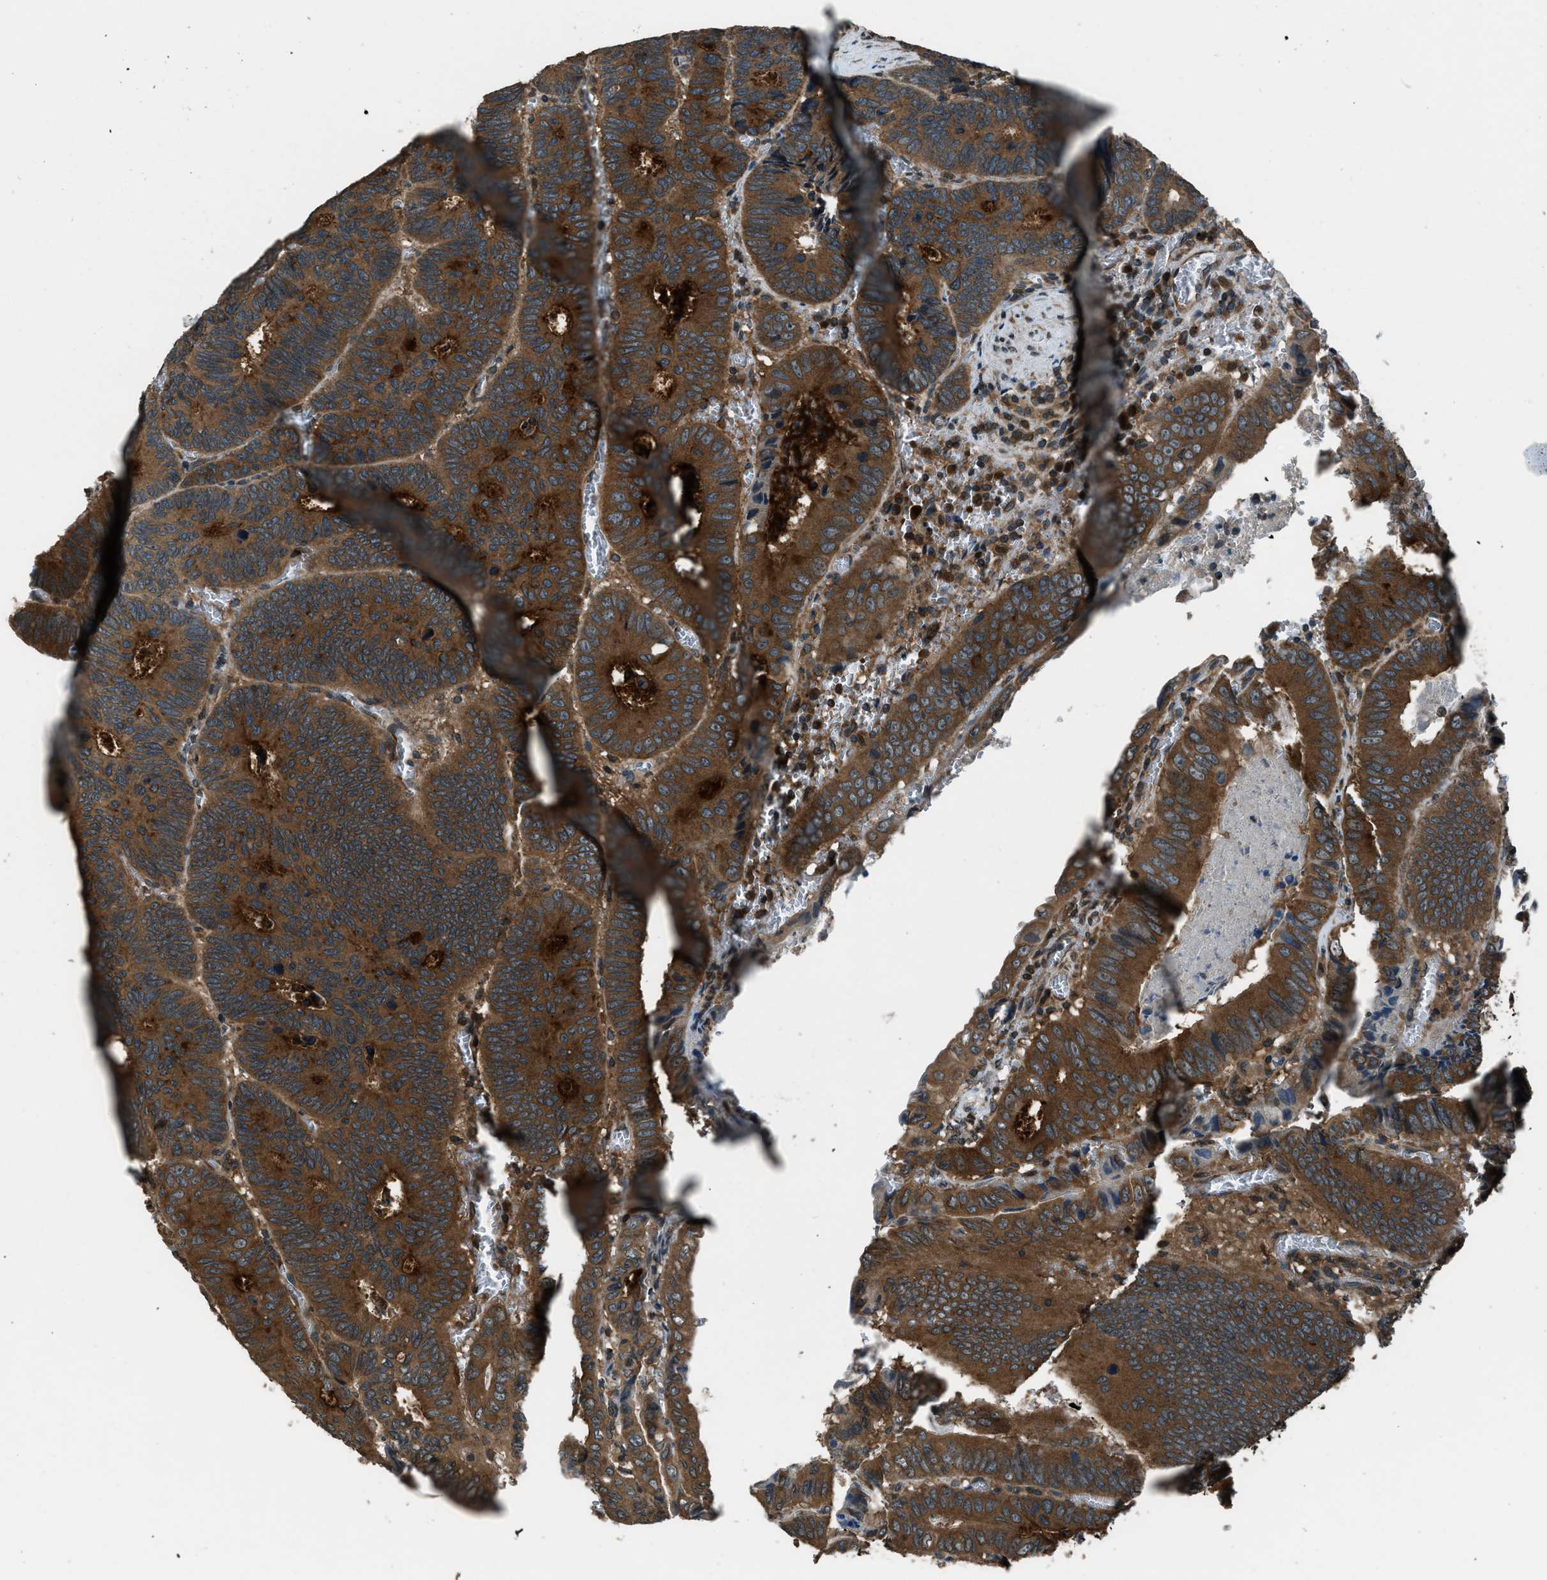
{"staining": {"intensity": "moderate", "quantity": ">75%", "location": "cytoplasmic/membranous"}, "tissue": "colorectal cancer", "cell_type": "Tumor cells", "image_type": "cancer", "snomed": [{"axis": "morphology", "description": "Inflammation, NOS"}, {"axis": "morphology", "description": "Adenocarcinoma, NOS"}, {"axis": "topography", "description": "Colon"}], "caption": "Moderate cytoplasmic/membranous positivity for a protein is present in approximately >75% of tumor cells of adenocarcinoma (colorectal) using IHC.", "gene": "TRIM4", "patient": {"sex": "male", "age": 72}}